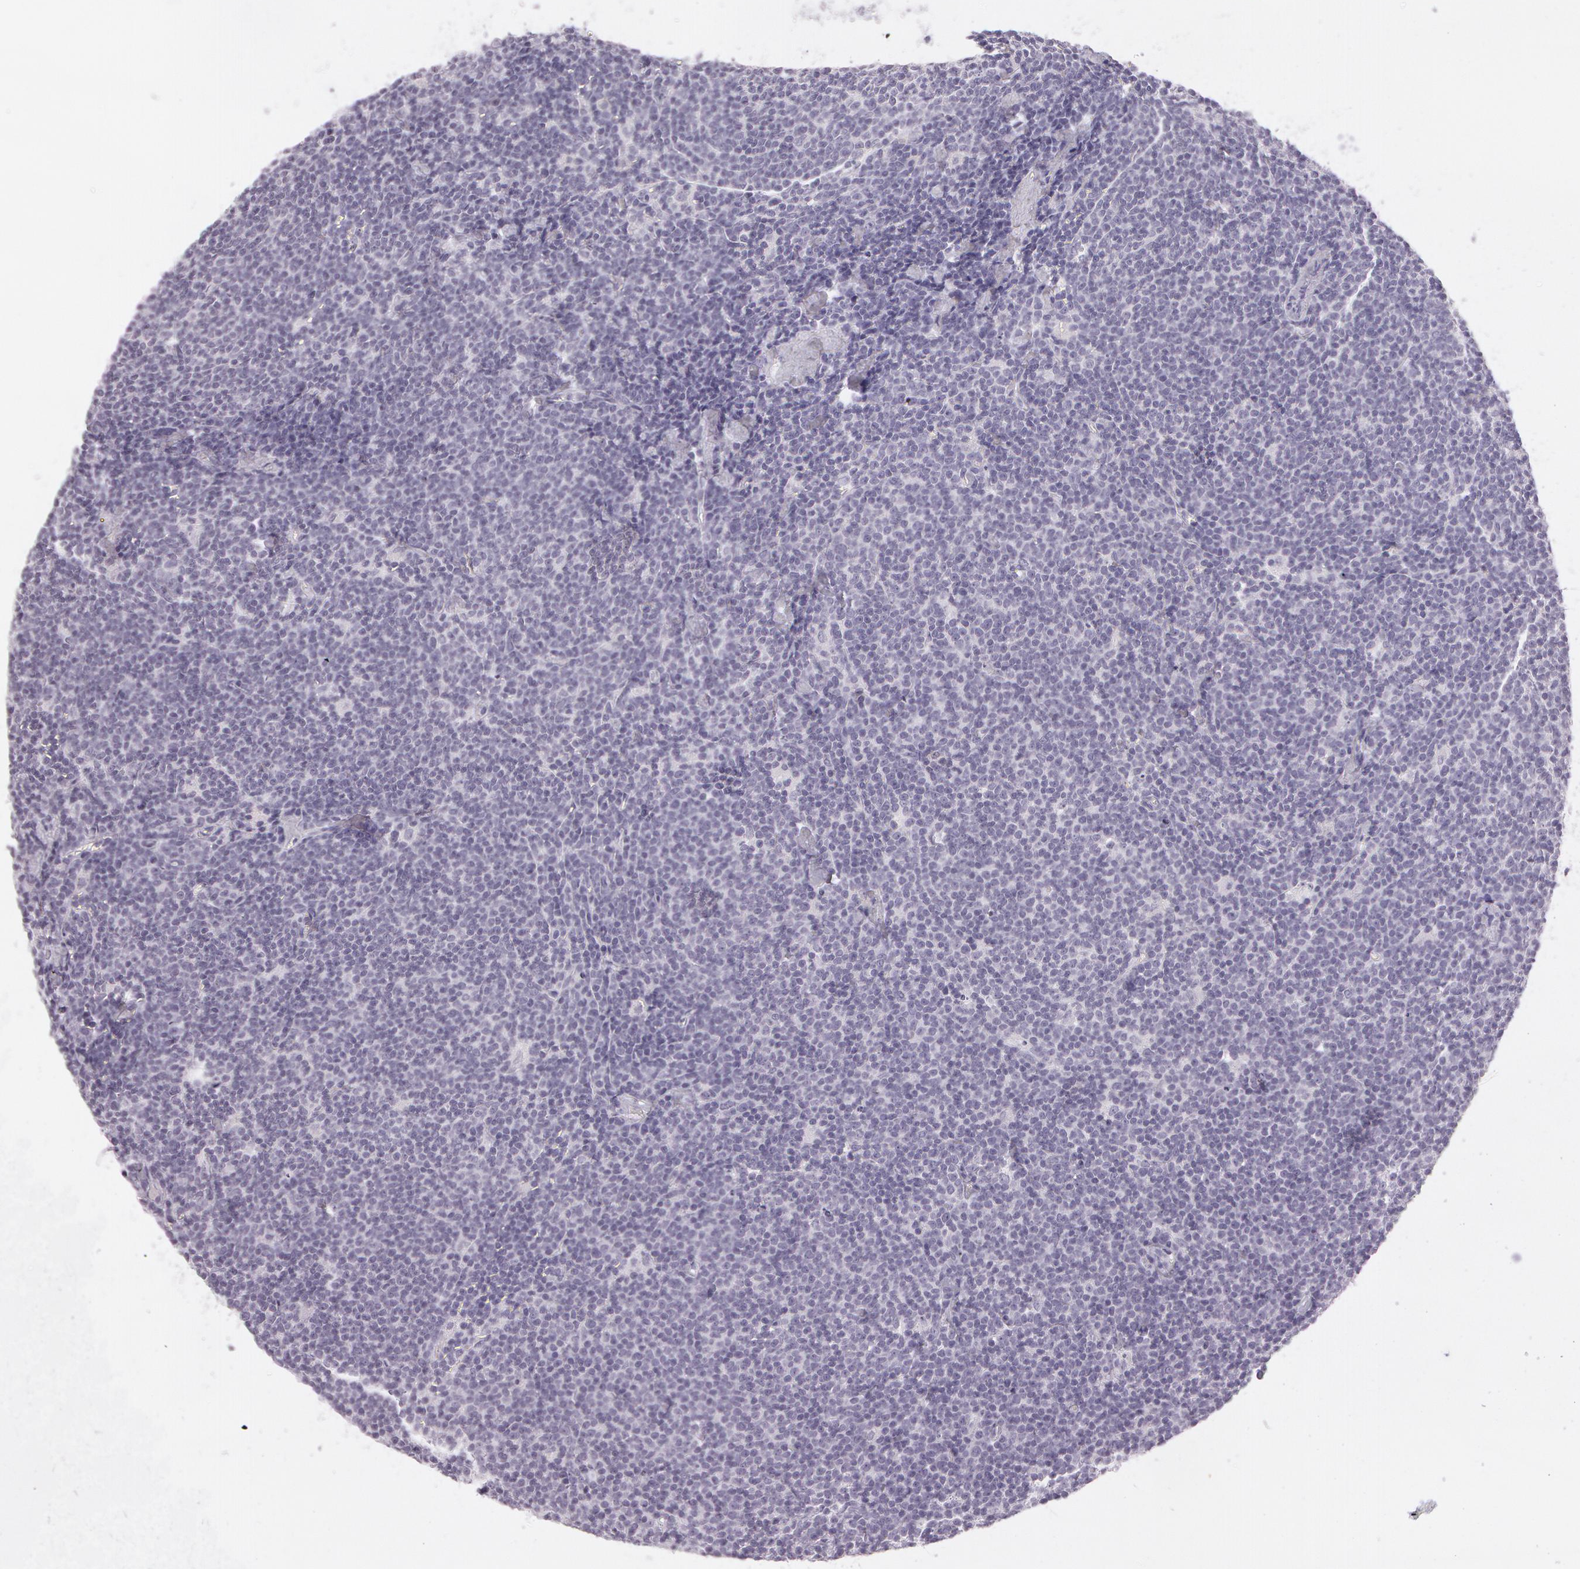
{"staining": {"intensity": "negative", "quantity": "none", "location": "none"}, "tissue": "lymphoma", "cell_type": "Tumor cells", "image_type": "cancer", "snomed": [{"axis": "morphology", "description": "Malignant lymphoma, non-Hodgkin's type, Low grade"}, {"axis": "topography", "description": "Lymph node"}], "caption": "Tumor cells show no significant positivity in lymphoma.", "gene": "OTC", "patient": {"sex": "male", "age": 65}}